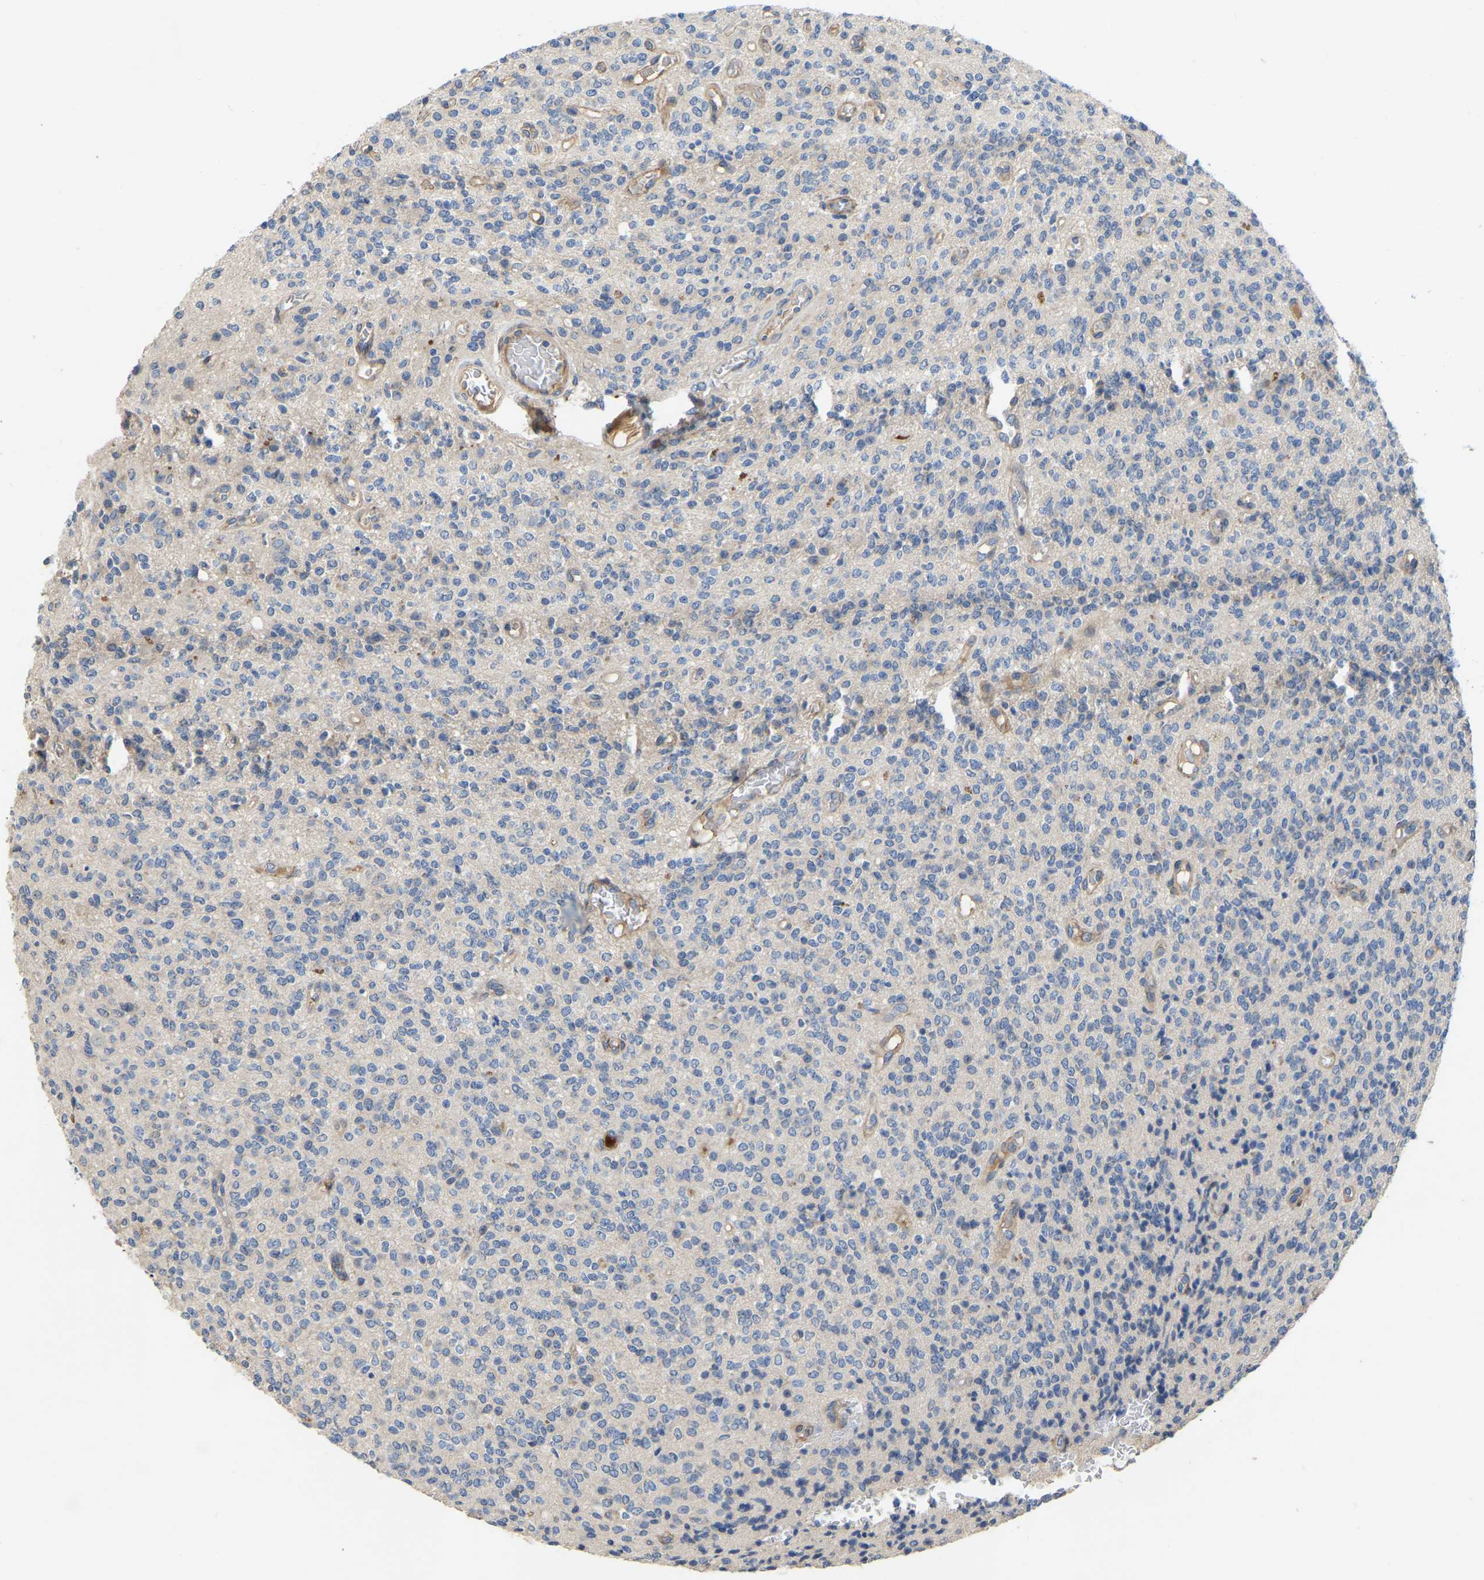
{"staining": {"intensity": "negative", "quantity": "none", "location": "none"}, "tissue": "glioma", "cell_type": "Tumor cells", "image_type": "cancer", "snomed": [{"axis": "morphology", "description": "Glioma, malignant, High grade"}, {"axis": "topography", "description": "Brain"}], "caption": "Immunohistochemical staining of malignant glioma (high-grade) displays no significant expression in tumor cells. The staining was performed using DAB to visualize the protein expression in brown, while the nuclei were stained in blue with hematoxylin (Magnification: 20x).", "gene": "HIGD2B", "patient": {"sex": "male", "age": 34}}